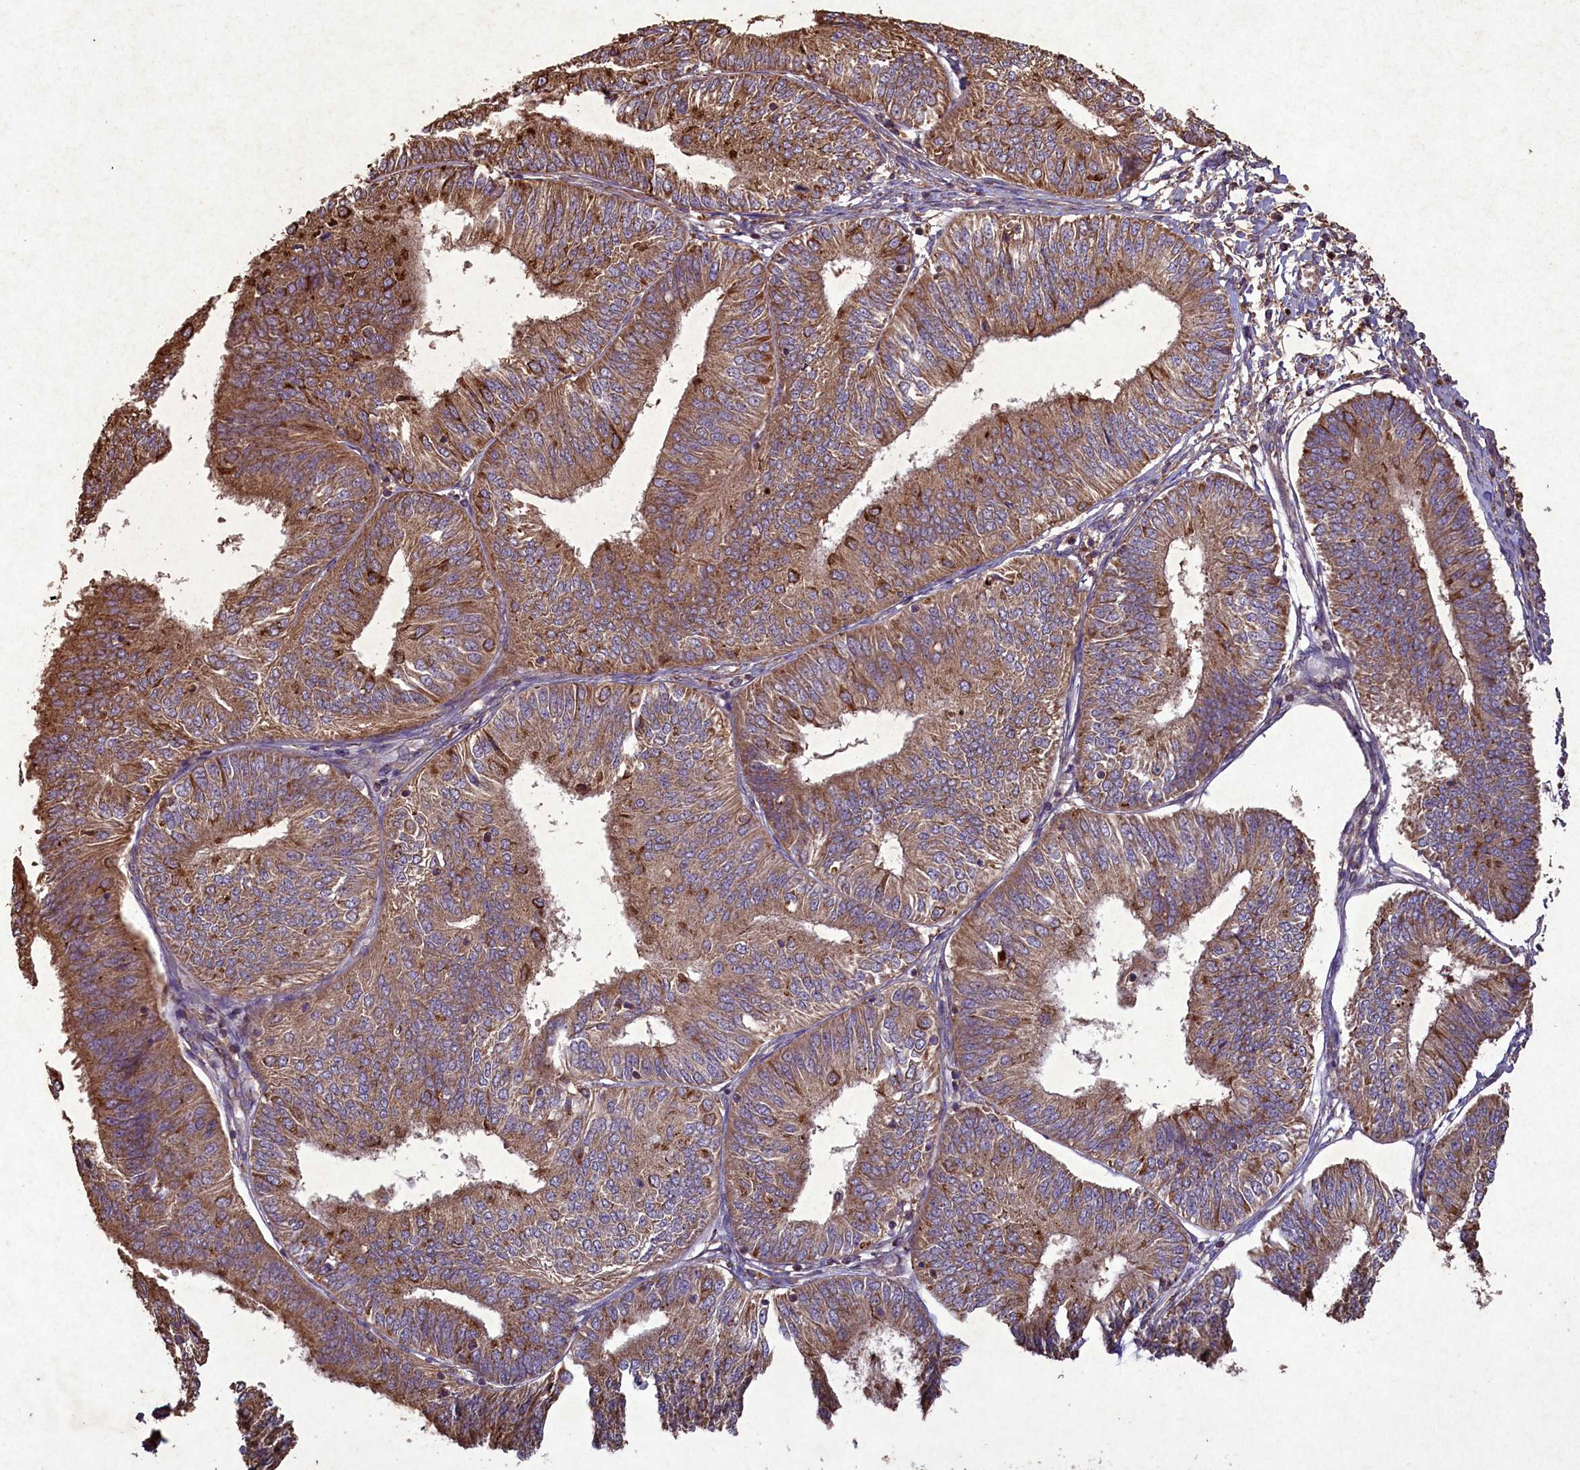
{"staining": {"intensity": "moderate", "quantity": ">75%", "location": "cytoplasmic/membranous"}, "tissue": "endometrial cancer", "cell_type": "Tumor cells", "image_type": "cancer", "snomed": [{"axis": "morphology", "description": "Adenocarcinoma, NOS"}, {"axis": "topography", "description": "Endometrium"}], "caption": "Immunohistochemical staining of human endometrial adenocarcinoma reveals medium levels of moderate cytoplasmic/membranous protein staining in about >75% of tumor cells. (Stains: DAB (3,3'-diaminobenzidine) in brown, nuclei in blue, Microscopy: brightfield microscopy at high magnification).", "gene": "CIAO2B", "patient": {"sex": "female", "age": 58}}